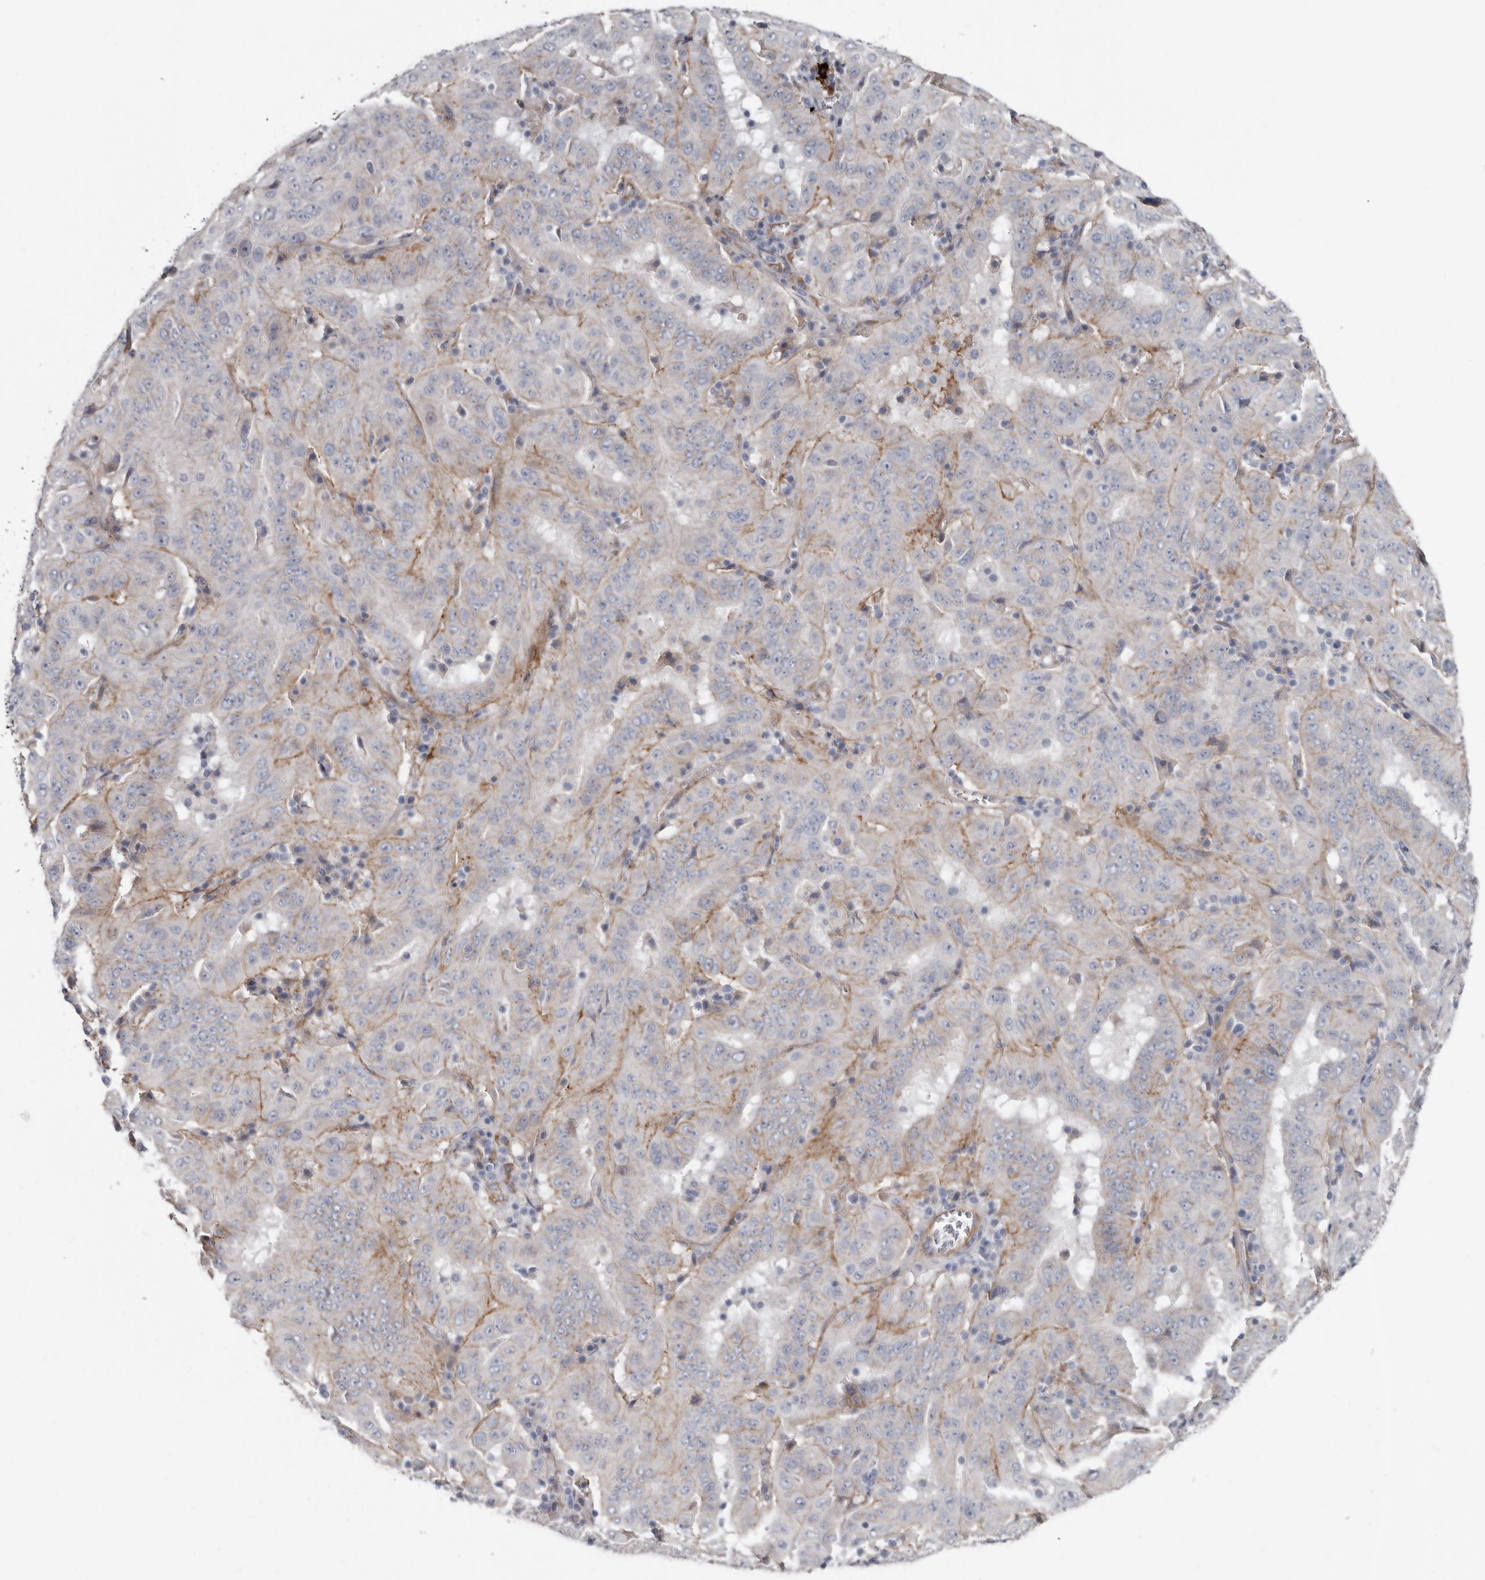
{"staining": {"intensity": "negative", "quantity": "none", "location": "none"}, "tissue": "pancreatic cancer", "cell_type": "Tumor cells", "image_type": "cancer", "snomed": [{"axis": "morphology", "description": "Adenocarcinoma, NOS"}, {"axis": "topography", "description": "Pancreas"}], "caption": "IHC of pancreatic adenocarcinoma displays no expression in tumor cells.", "gene": "ZNF114", "patient": {"sex": "male", "age": 63}}